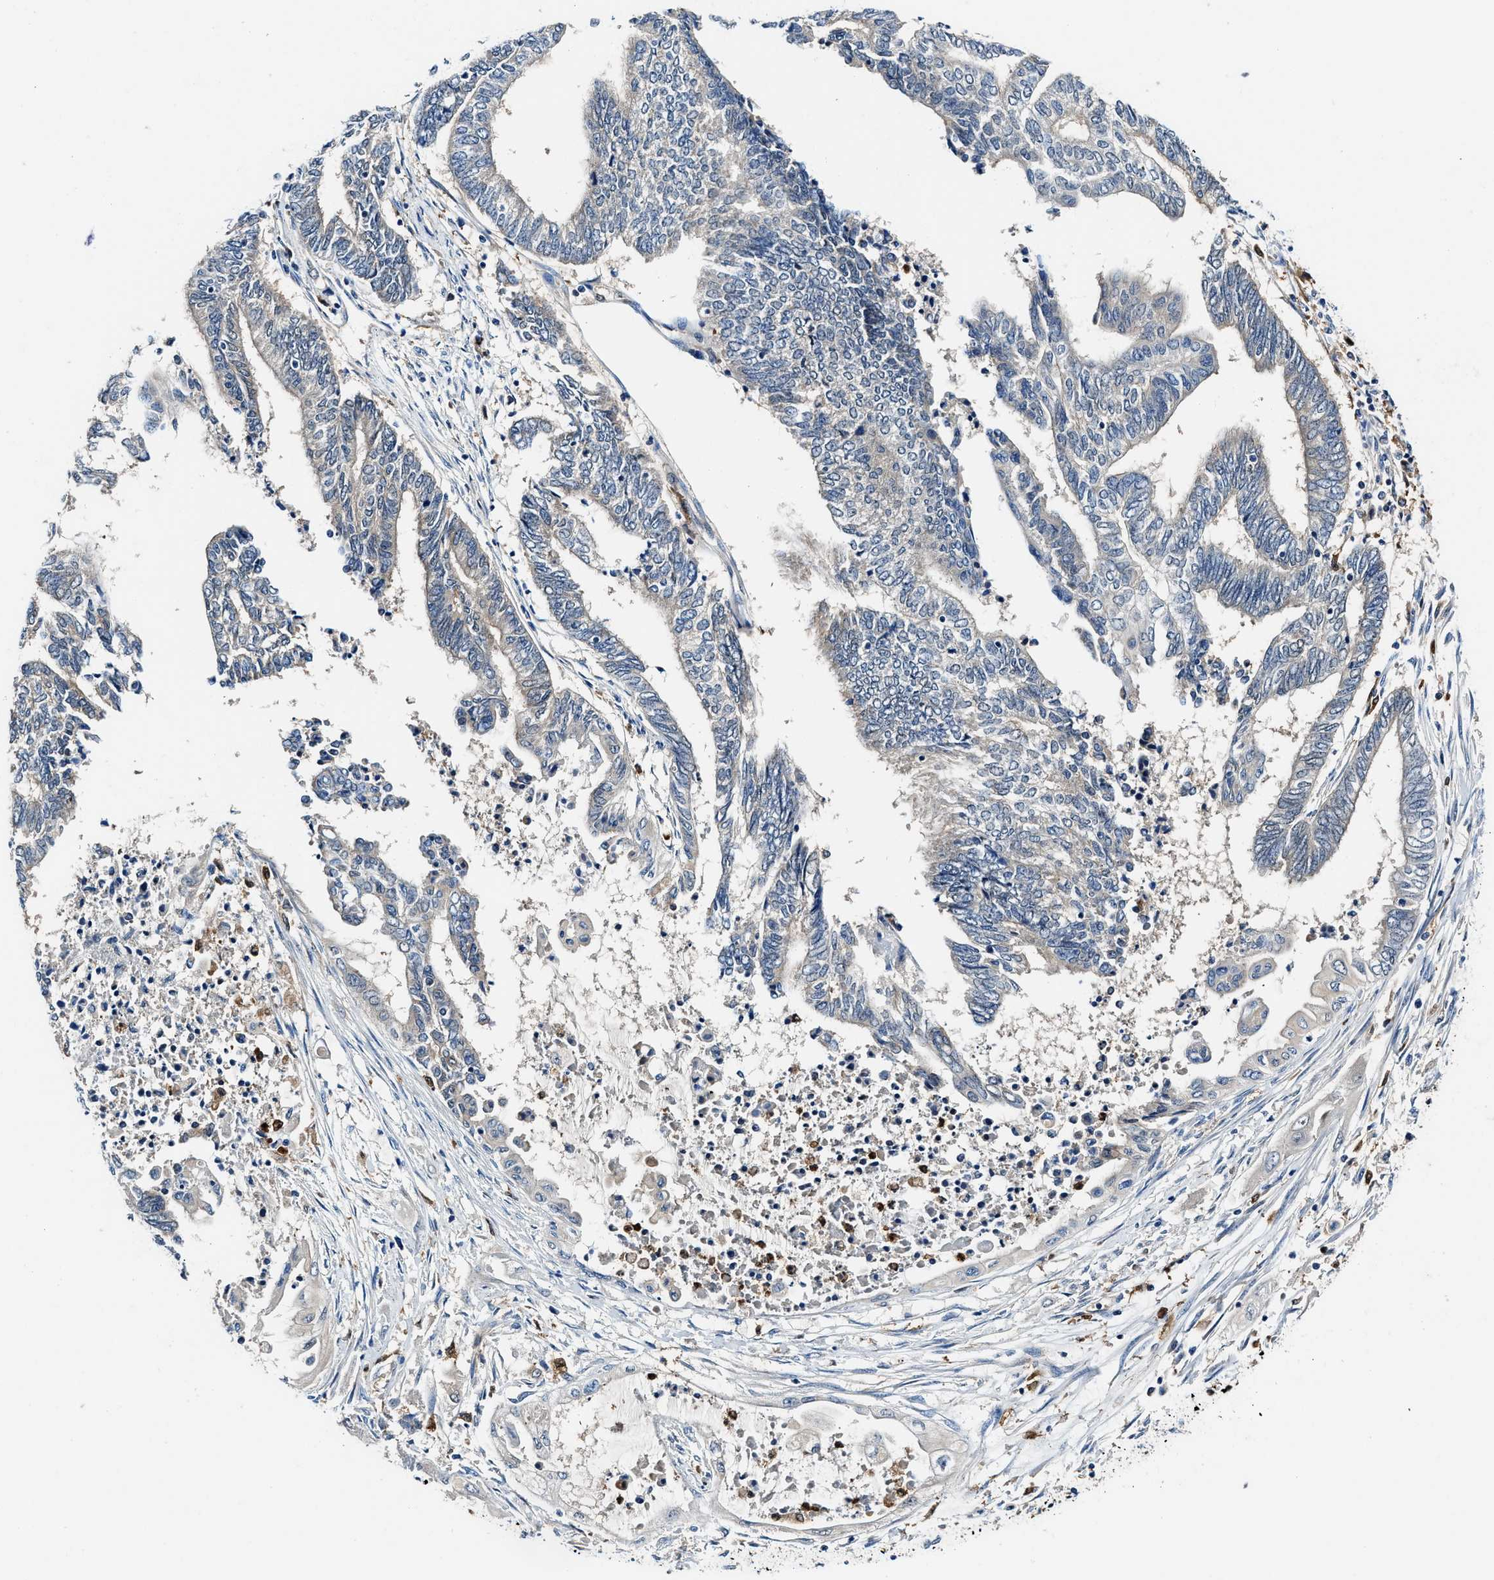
{"staining": {"intensity": "negative", "quantity": "none", "location": "none"}, "tissue": "endometrial cancer", "cell_type": "Tumor cells", "image_type": "cancer", "snomed": [{"axis": "morphology", "description": "Adenocarcinoma, NOS"}, {"axis": "topography", "description": "Uterus"}, {"axis": "topography", "description": "Endometrium"}], "caption": "A high-resolution histopathology image shows immunohistochemistry (IHC) staining of endometrial adenocarcinoma, which displays no significant positivity in tumor cells.", "gene": "LTA4H", "patient": {"sex": "female", "age": 70}}